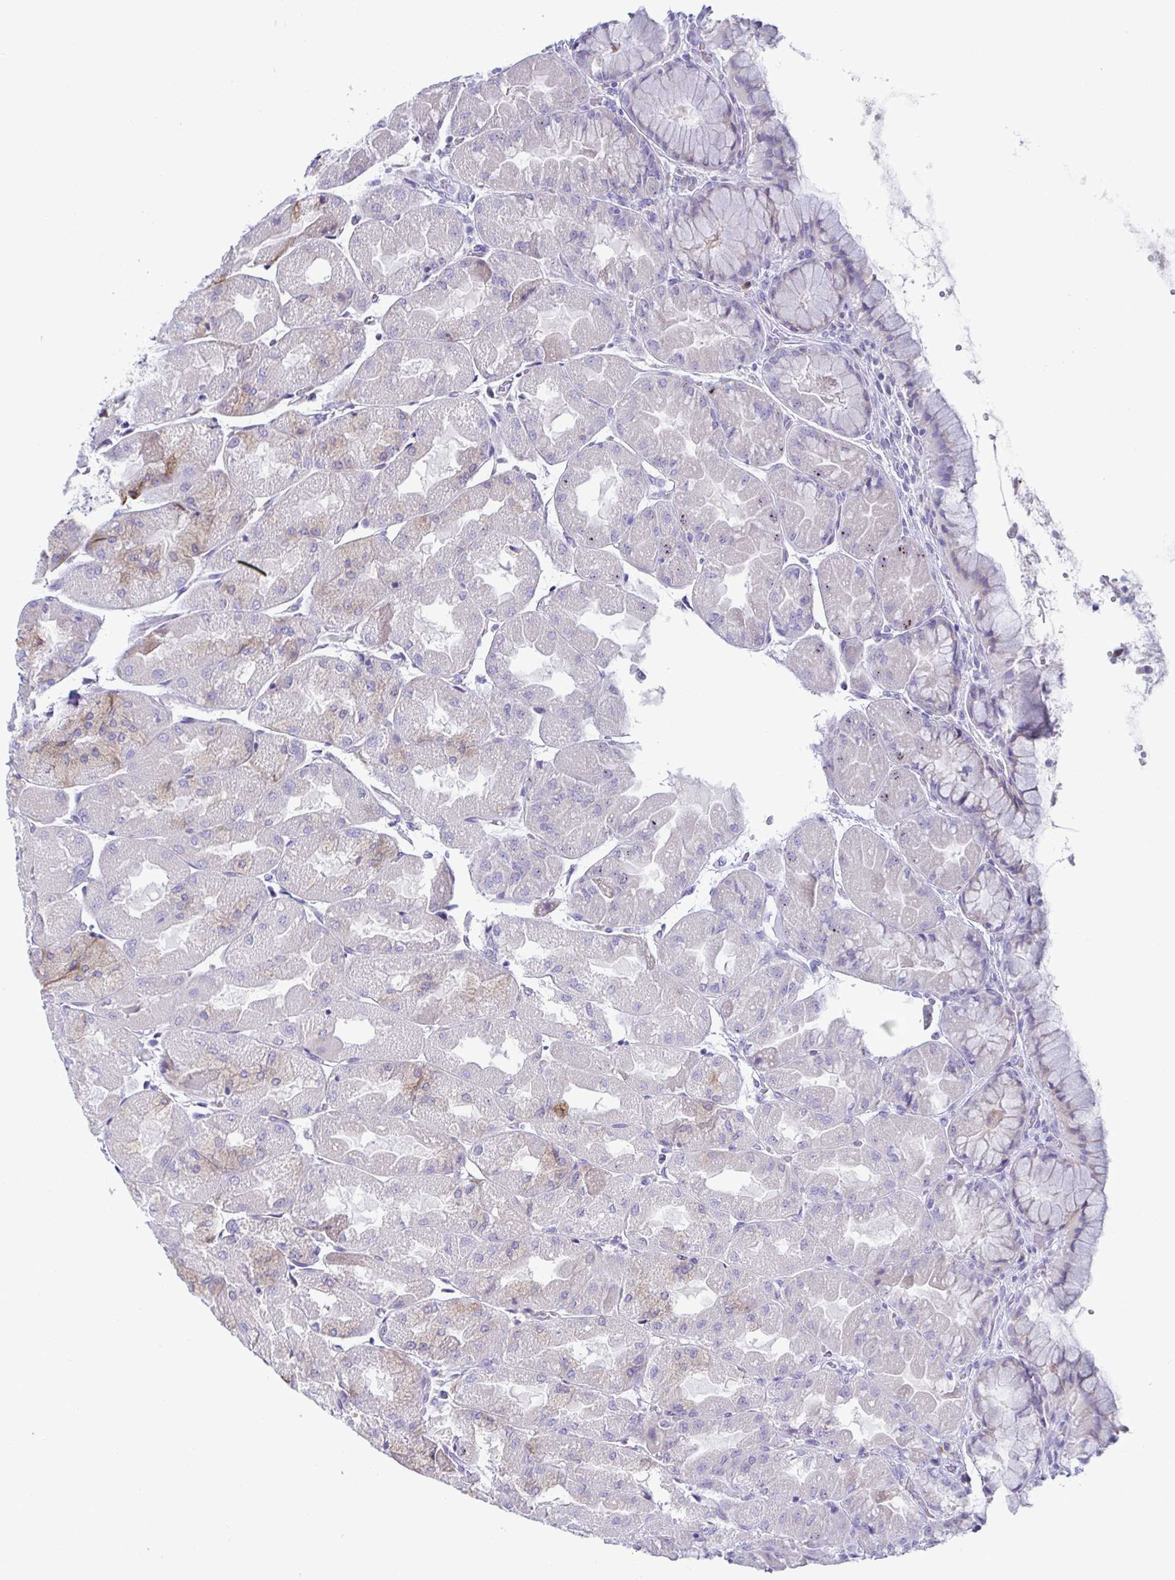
{"staining": {"intensity": "weak", "quantity": "<25%", "location": "cytoplasmic/membranous"}, "tissue": "stomach", "cell_type": "Glandular cells", "image_type": "normal", "snomed": [{"axis": "morphology", "description": "Normal tissue, NOS"}, {"axis": "topography", "description": "Stomach"}], "caption": "Unremarkable stomach was stained to show a protein in brown. There is no significant positivity in glandular cells.", "gene": "TFPI2", "patient": {"sex": "female", "age": 61}}